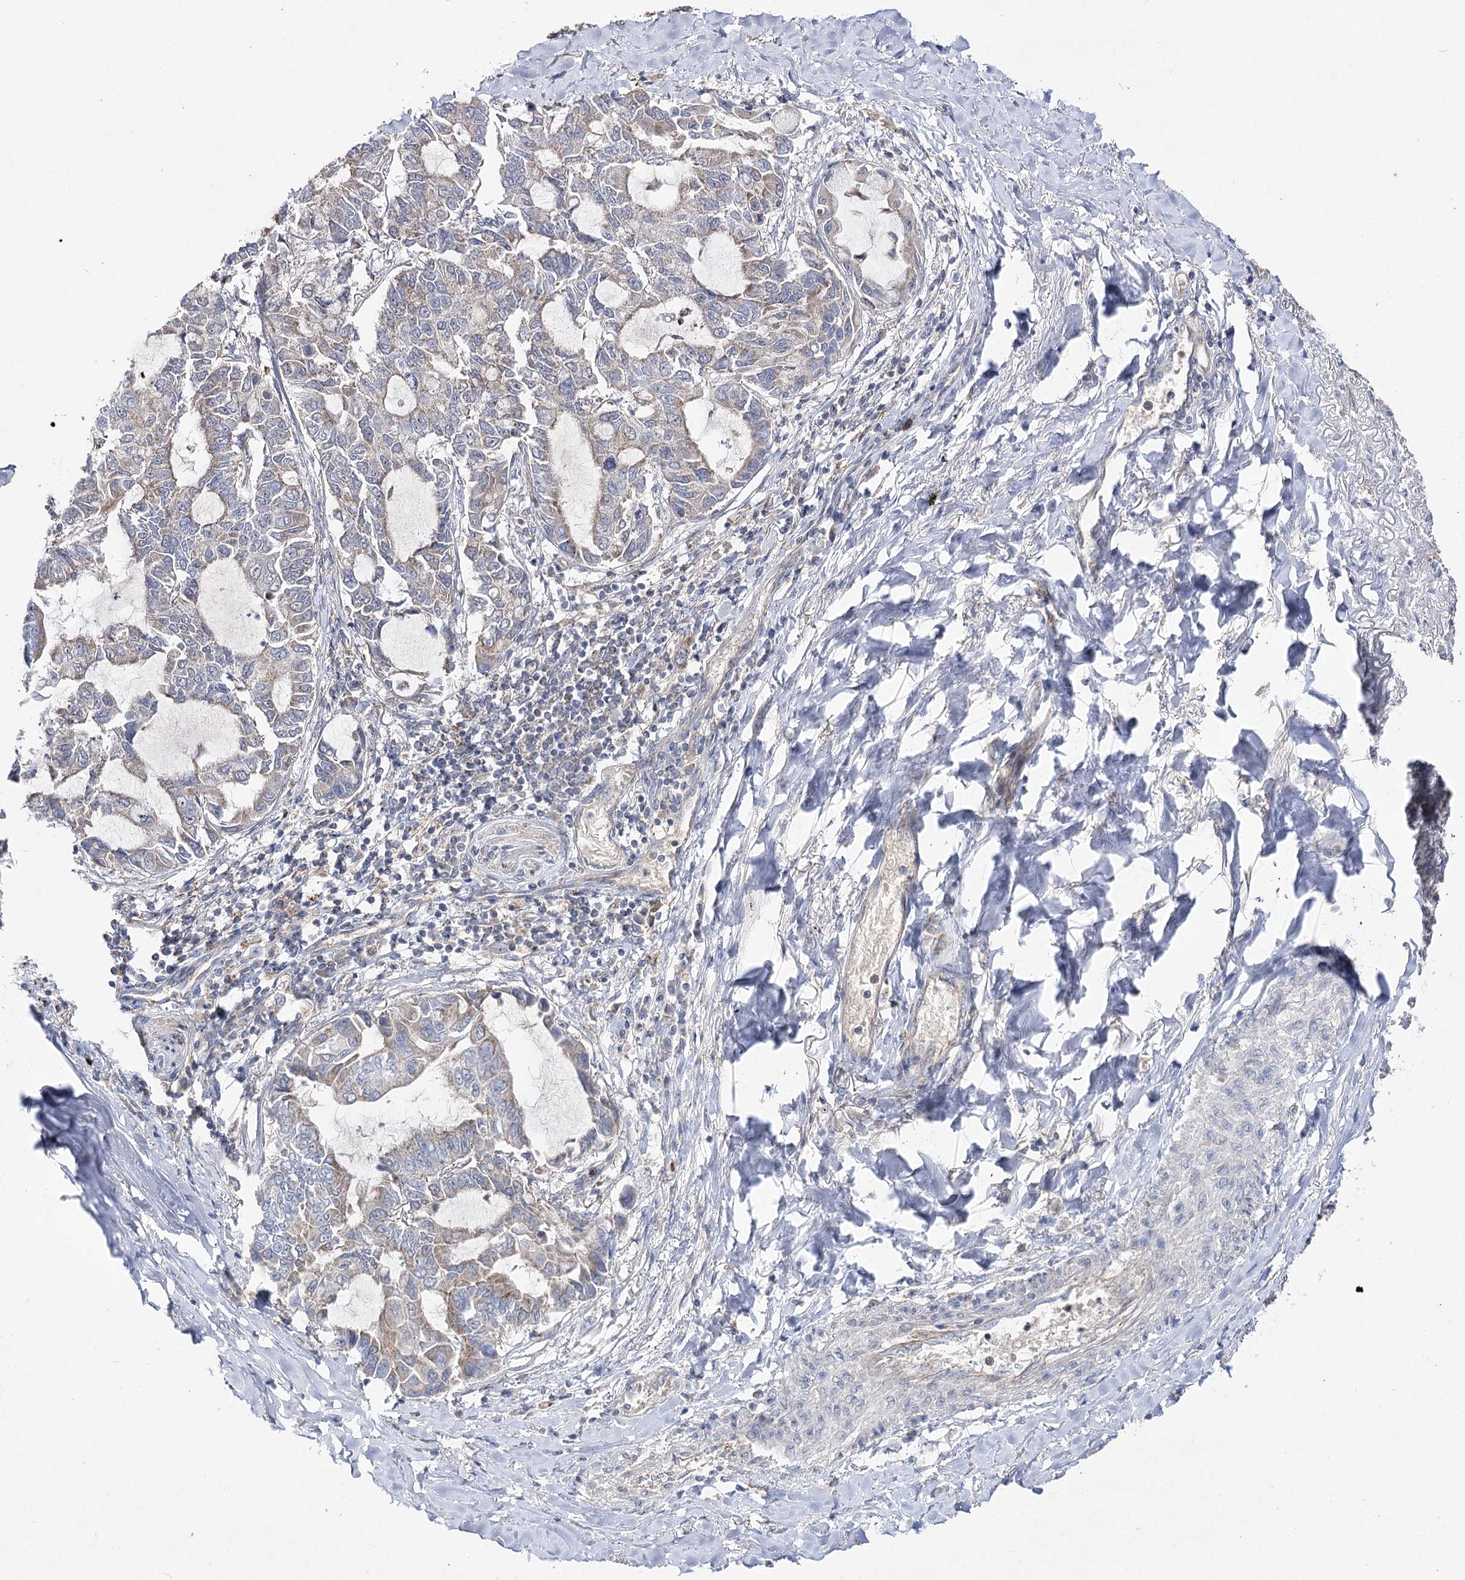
{"staining": {"intensity": "weak", "quantity": "<25%", "location": "cytoplasmic/membranous"}, "tissue": "lung cancer", "cell_type": "Tumor cells", "image_type": "cancer", "snomed": [{"axis": "morphology", "description": "Adenocarcinoma, NOS"}, {"axis": "topography", "description": "Lung"}], "caption": "A micrograph of human lung cancer is negative for staining in tumor cells.", "gene": "AURKC", "patient": {"sex": "male", "age": 64}}